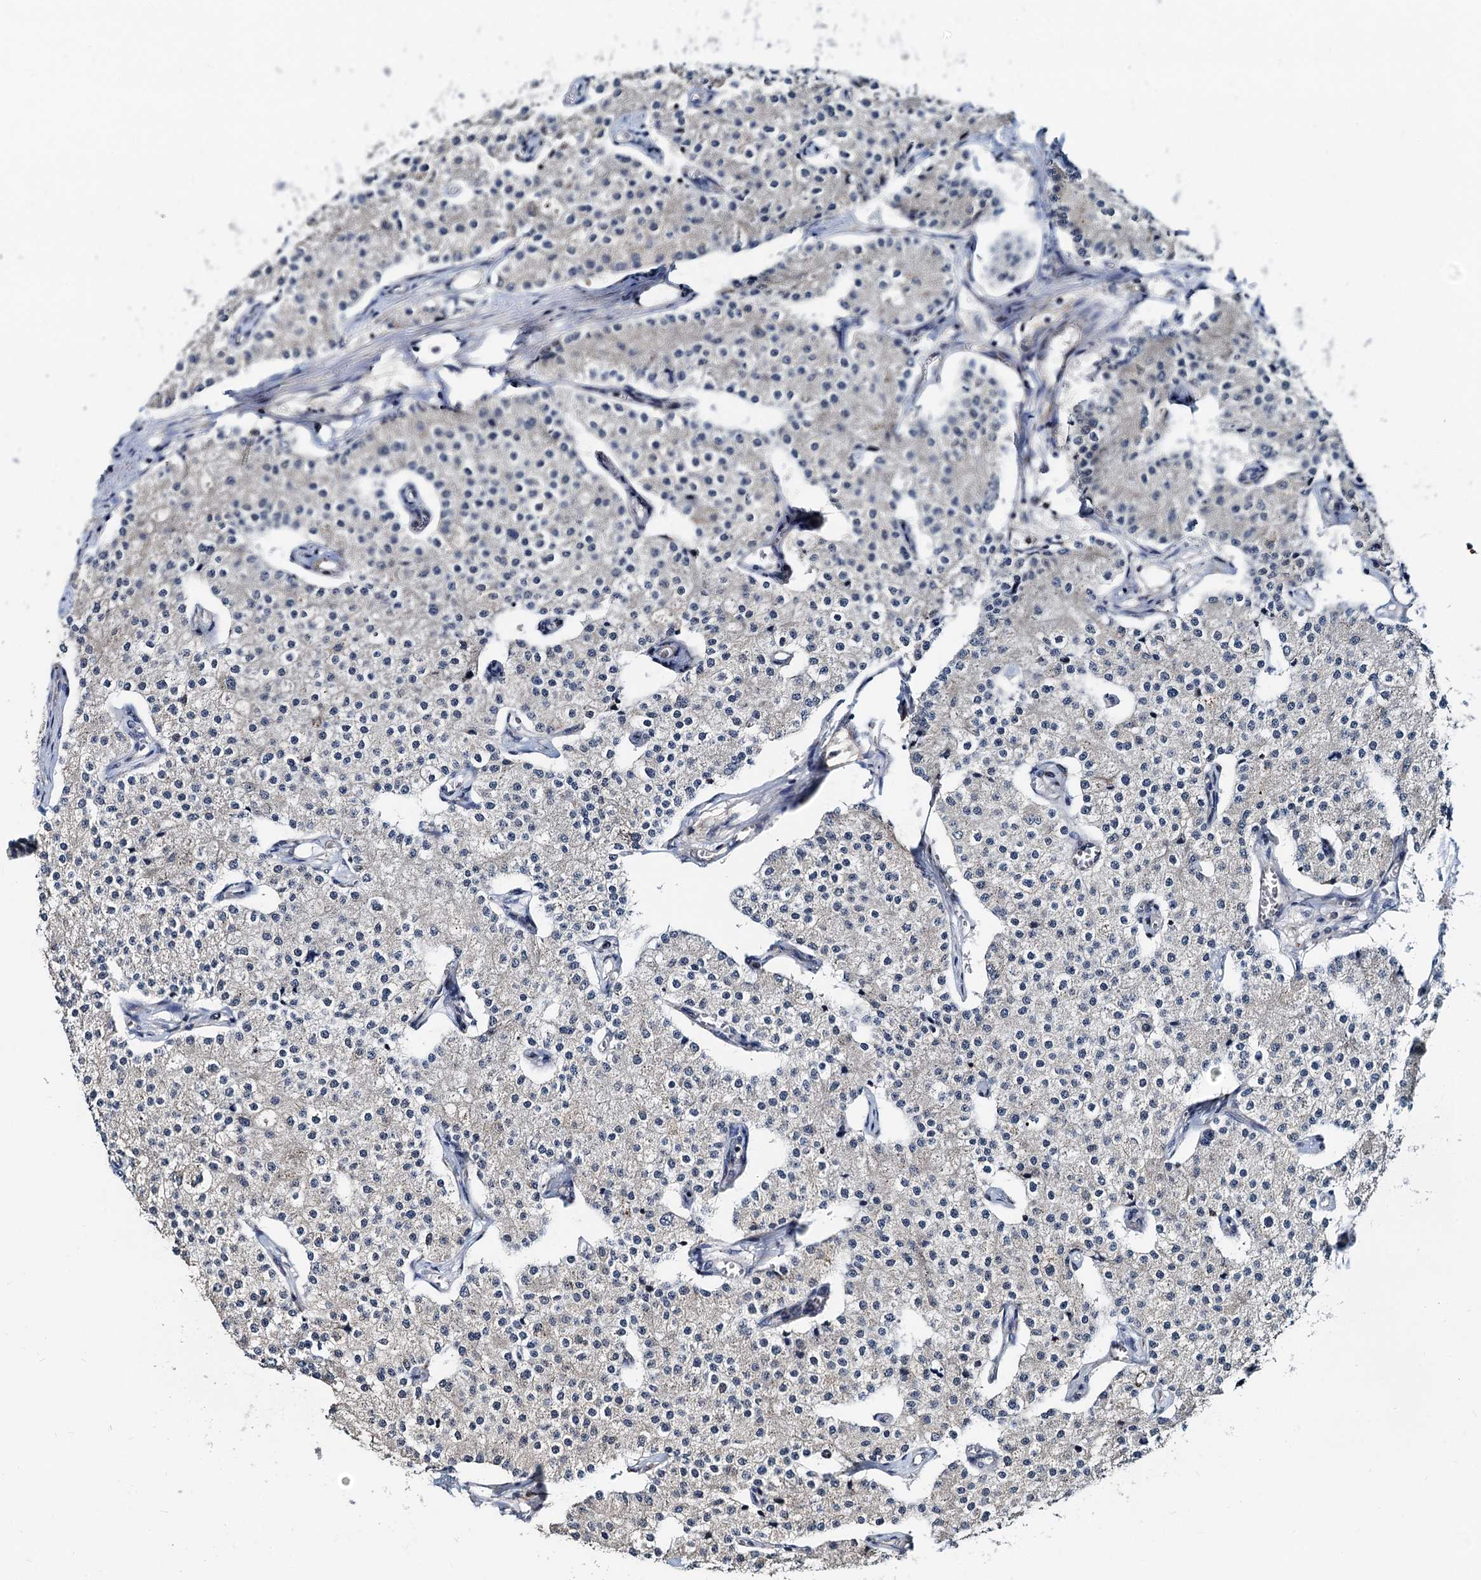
{"staining": {"intensity": "negative", "quantity": "none", "location": "none"}, "tissue": "carcinoid", "cell_type": "Tumor cells", "image_type": "cancer", "snomed": [{"axis": "morphology", "description": "Carcinoid, malignant, NOS"}, {"axis": "topography", "description": "Colon"}], "caption": "Human carcinoid stained for a protein using immunohistochemistry (IHC) shows no expression in tumor cells.", "gene": "MCMBP", "patient": {"sex": "female", "age": 52}}